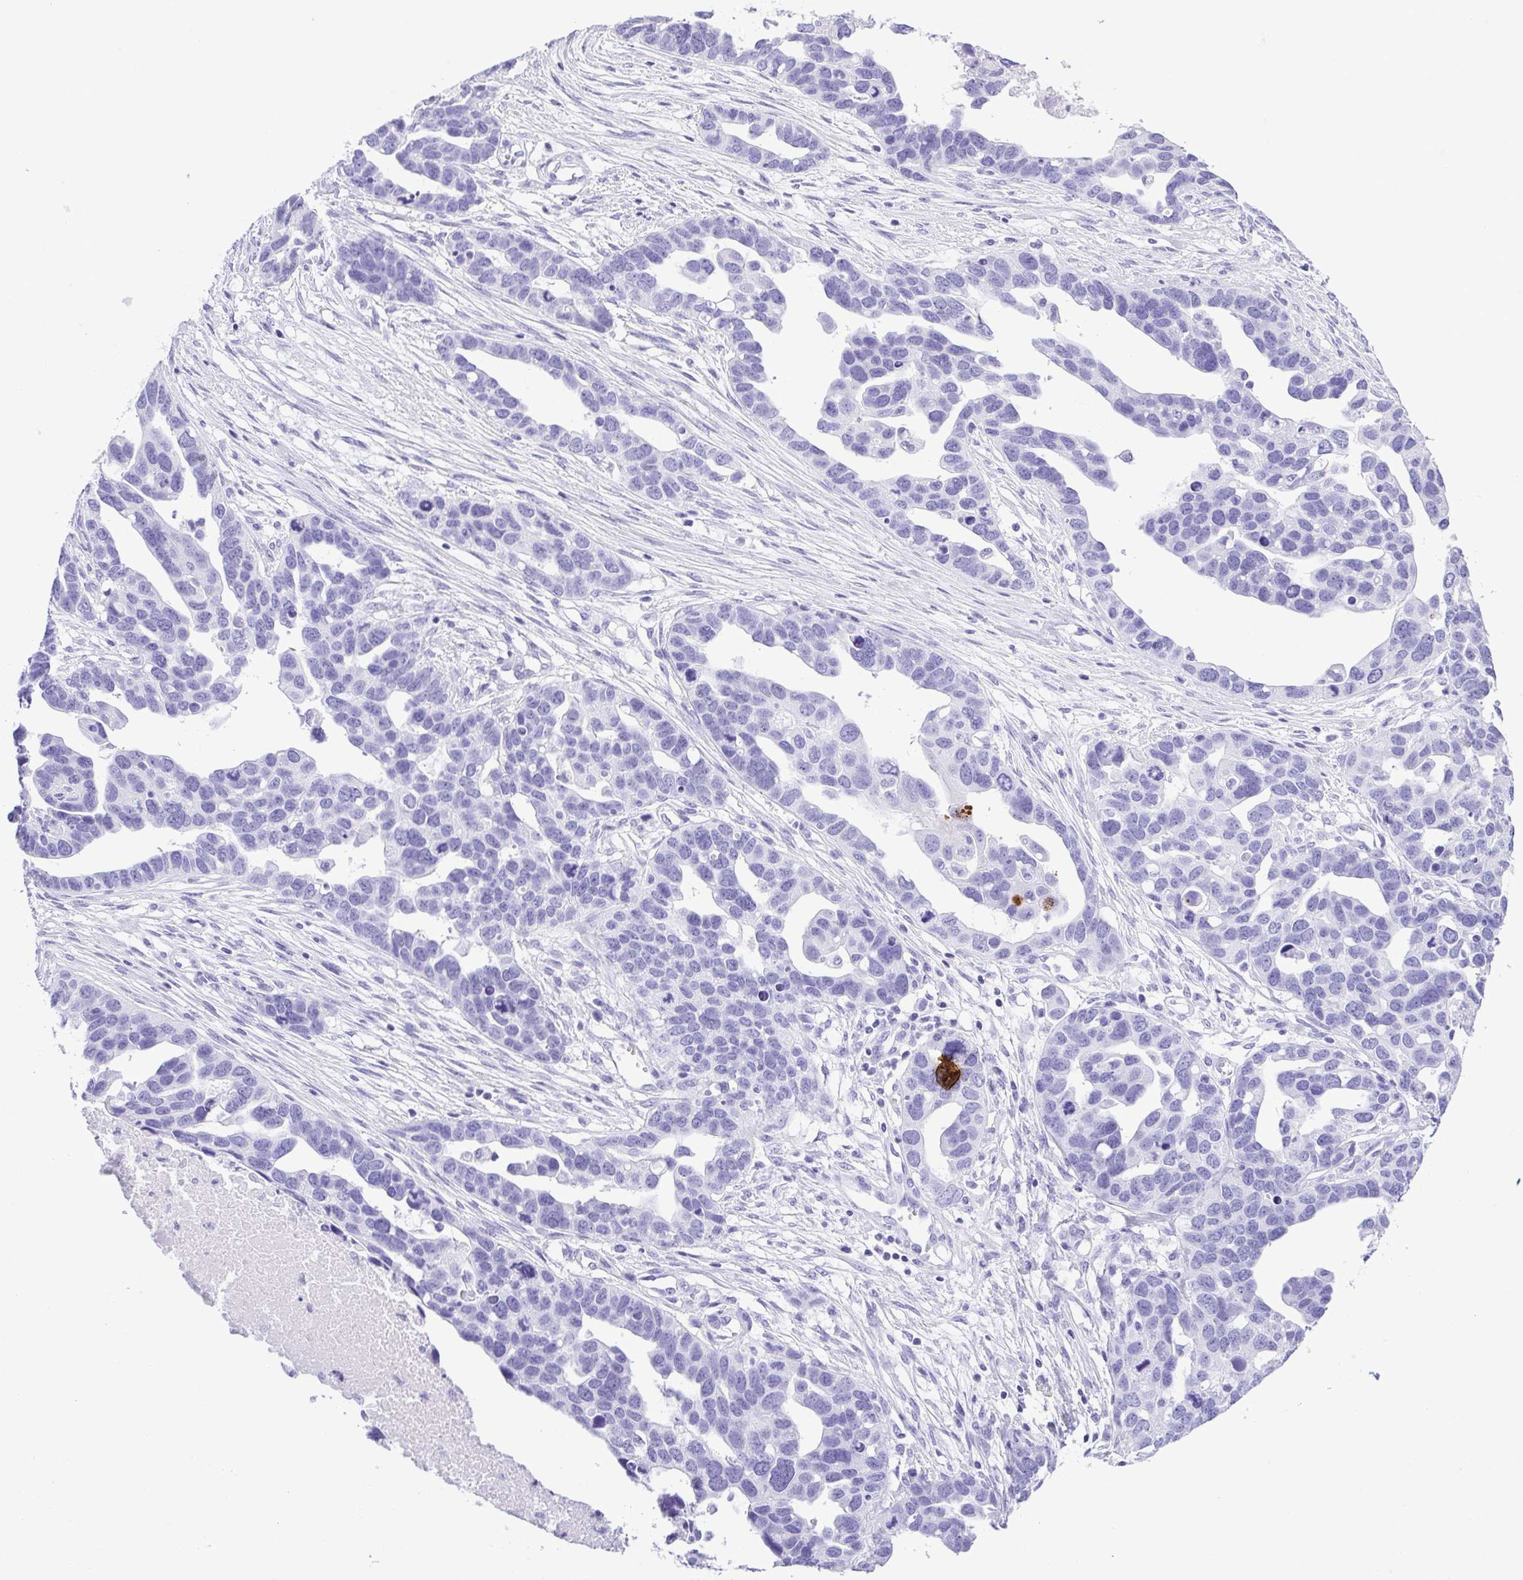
{"staining": {"intensity": "negative", "quantity": "none", "location": "none"}, "tissue": "ovarian cancer", "cell_type": "Tumor cells", "image_type": "cancer", "snomed": [{"axis": "morphology", "description": "Cystadenocarcinoma, serous, NOS"}, {"axis": "topography", "description": "Ovary"}], "caption": "DAB (3,3'-diaminobenzidine) immunohistochemical staining of serous cystadenocarcinoma (ovarian) reveals no significant expression in tumor cells. (IHC, brightfield microscopy, high magnification).", "gene": "CDSN", "patient": {"sex": "female", "age": 54}}